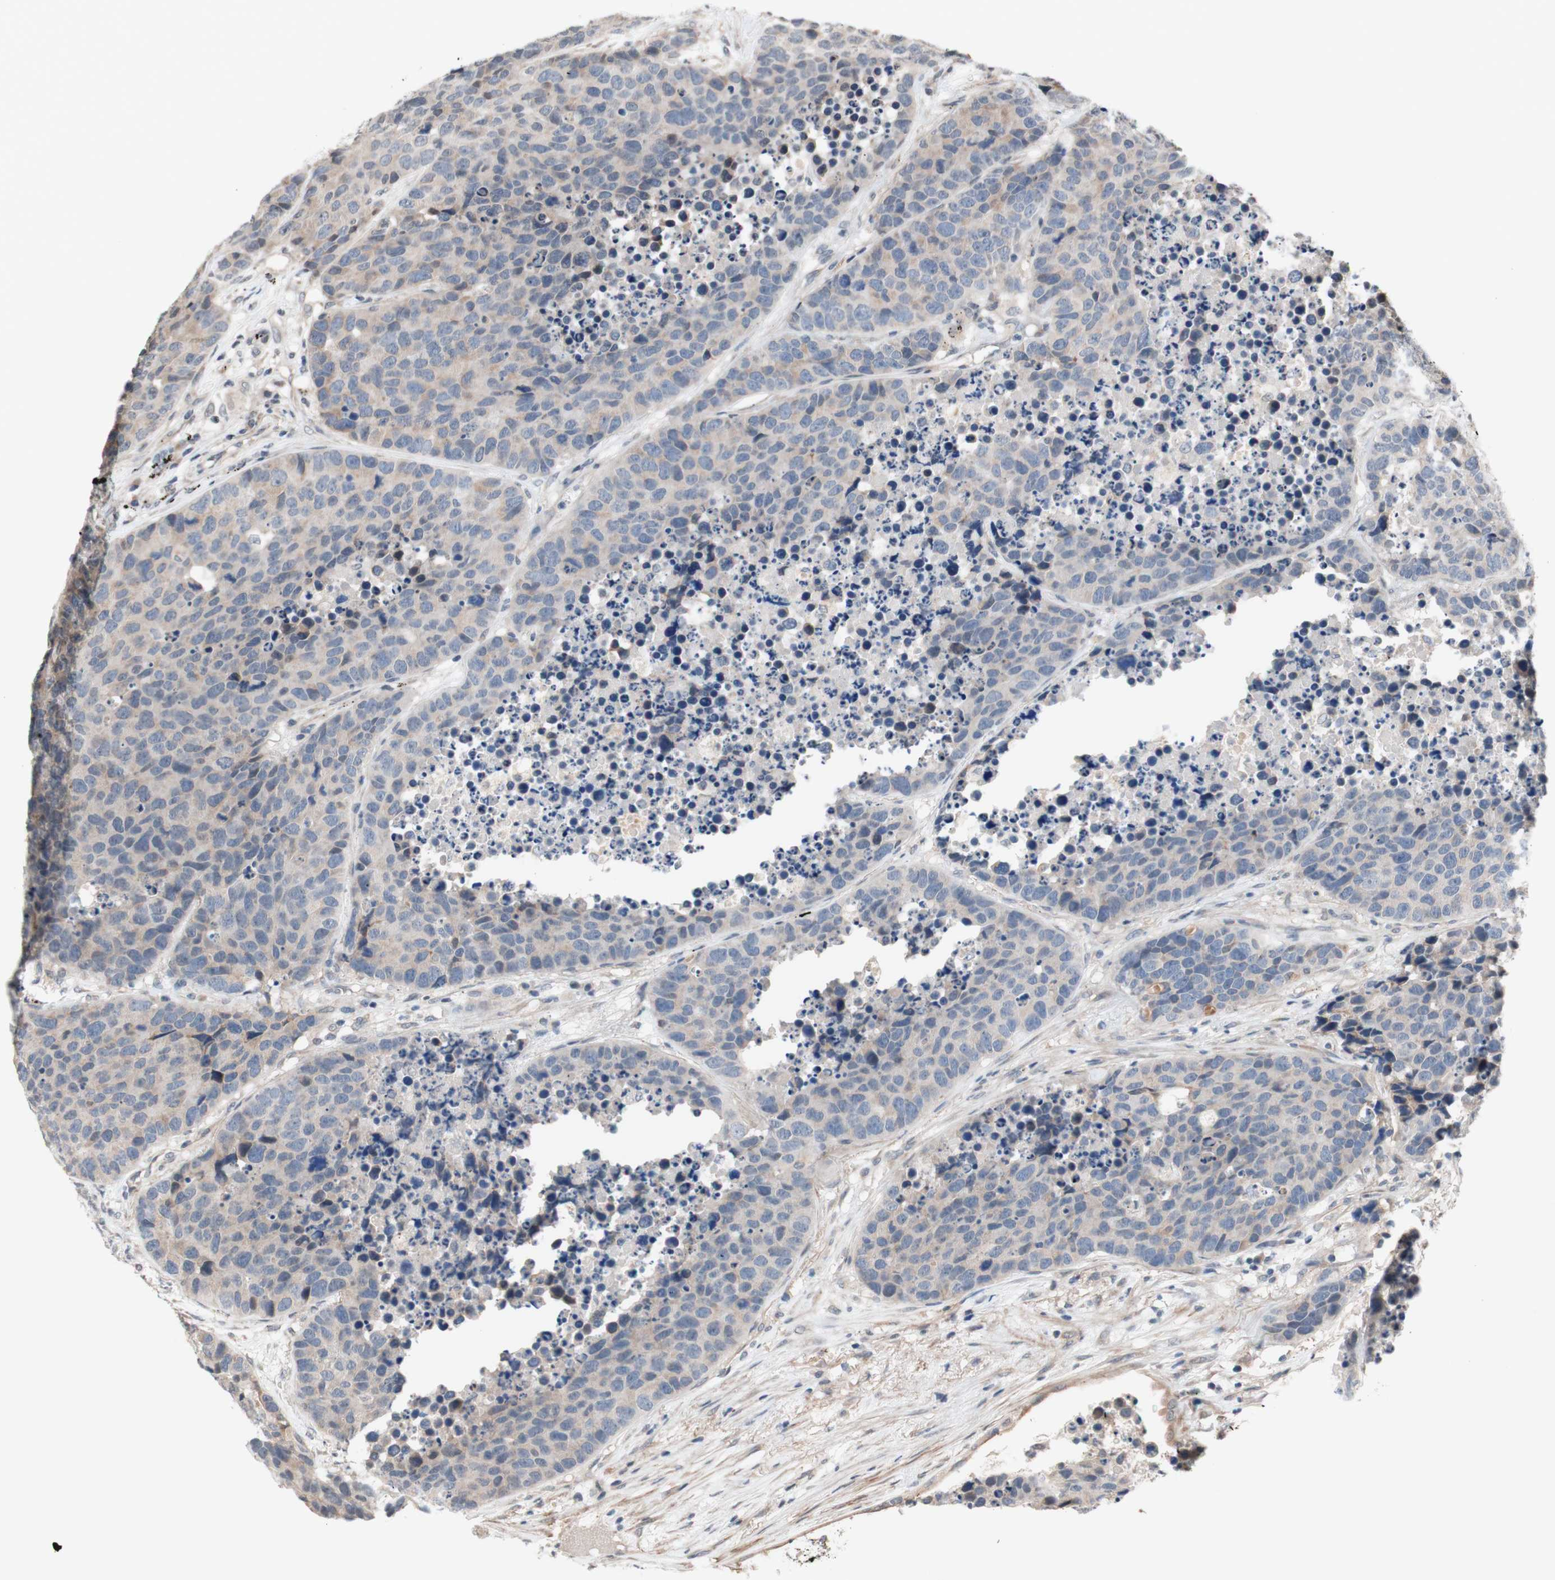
{"staining": {"intensity": "weak", "quantity": "<25%", "location": "cytoplasmic/membranous"}, "tissue": "carcinoid", "cell_type": "Tumor cells", "image_type": "cancer", "snomed": [{"axis": "morphology", "description": "Carcinoid, malignant, NOS"}, {"axis": "topography", "description": "Lung"}], "caption": "Human malignant carcinoid stained for a protein using IHC shows no positivity in tumor cells.", "gene": "CD55", "patient": {"sex": "male", "age": 60}}